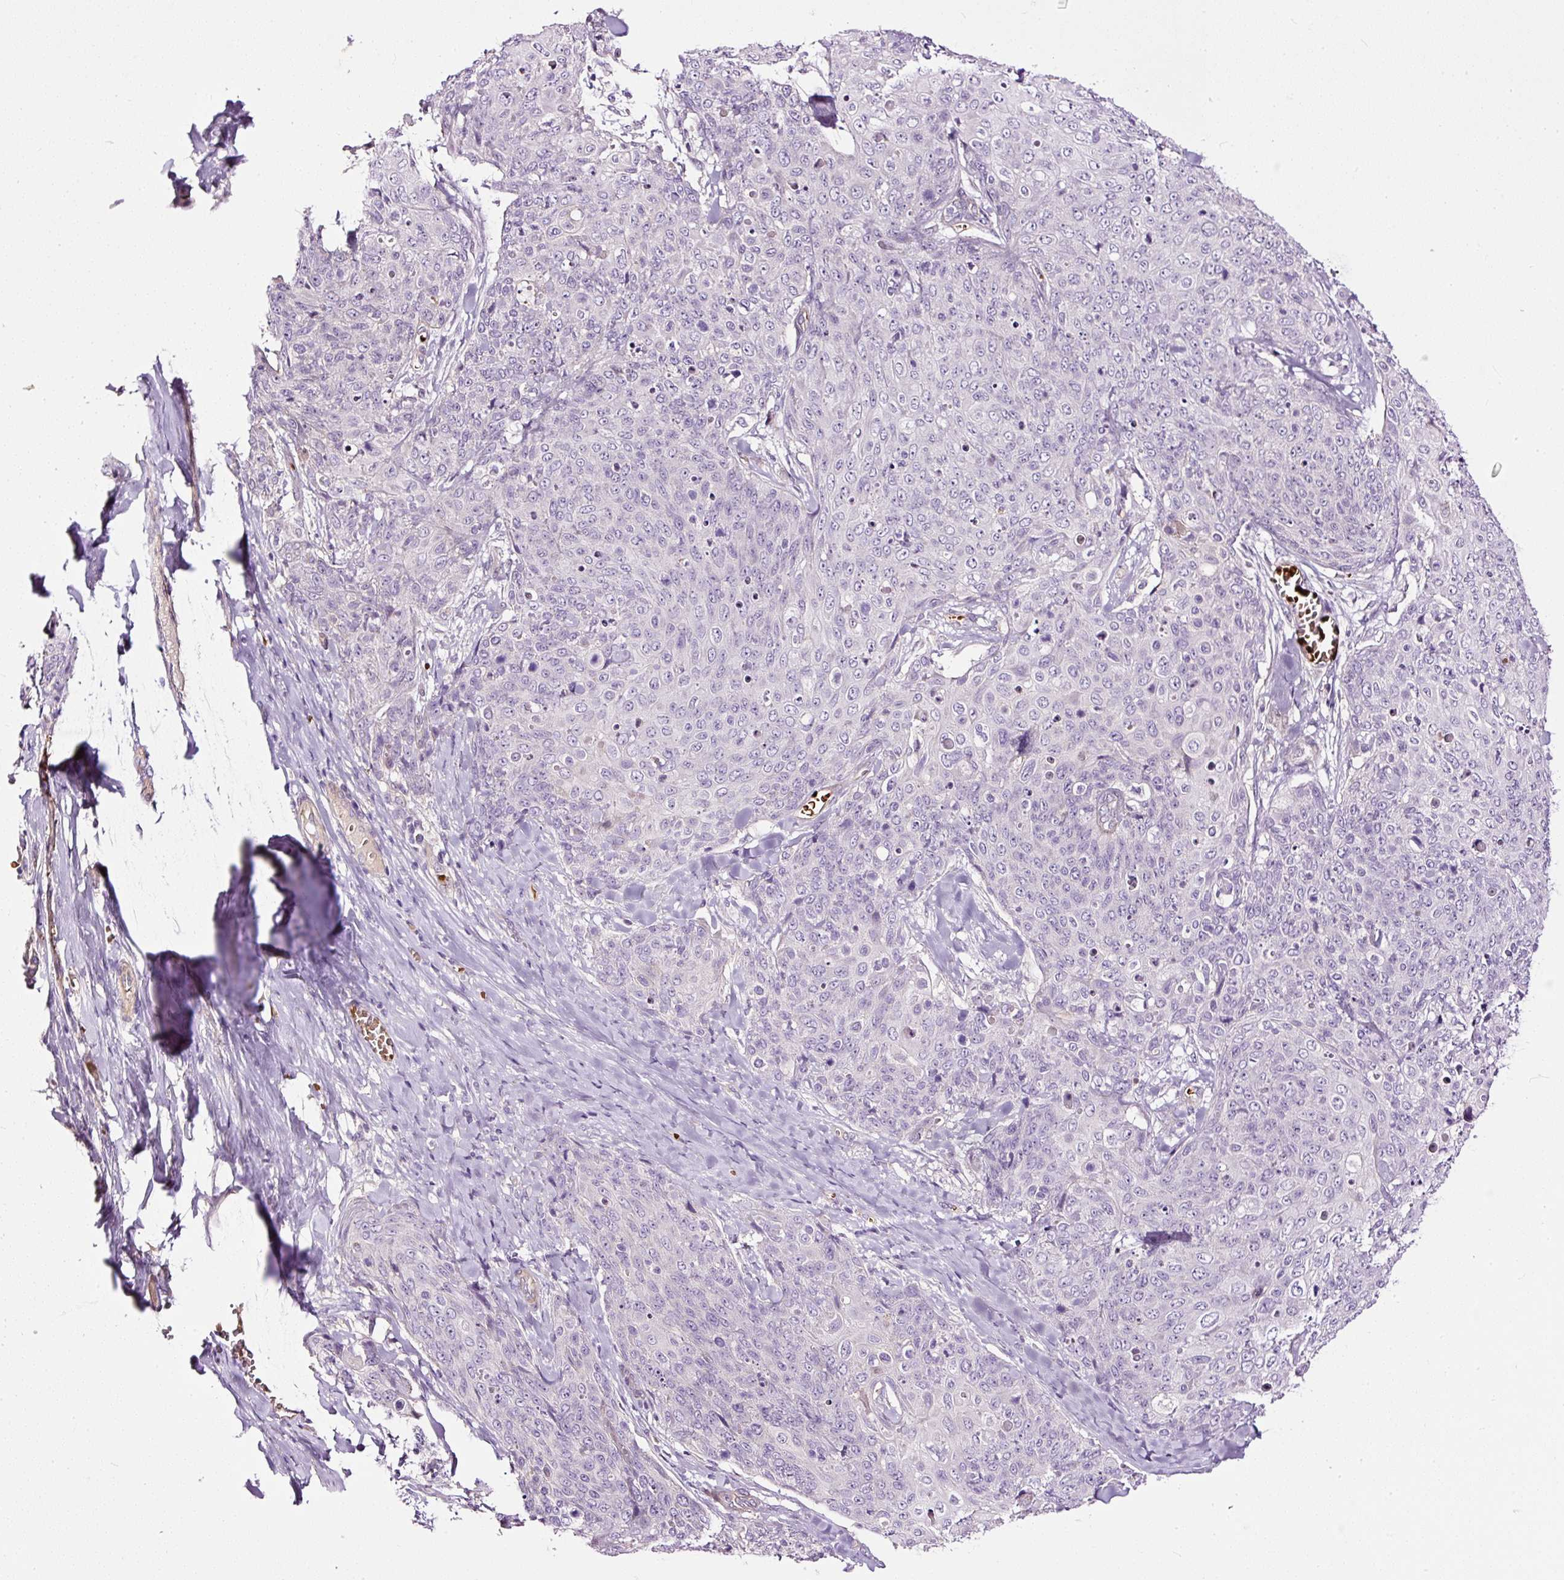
{"staining": {"intensity": "negative", "quantity": "none", "location": "none"}, "tissue": "skin cancer", "cell_type": "Tumor cells", "image_type": "cancer", "snomed": [{"axis": "morphology", "description": "Squamous cell carcinoma, NOS"}, {"axis": "topography", "description": "Skin"}, {"axis": "topography", "description": "Vulva"}], "caption": "This is an immunohistochemistry photomicrograph of squamous cell carcinoma (skin). There is no staining in tumor cells.", "gene": "USHBP1", "patient": {"sex": "female", "age": 85}}